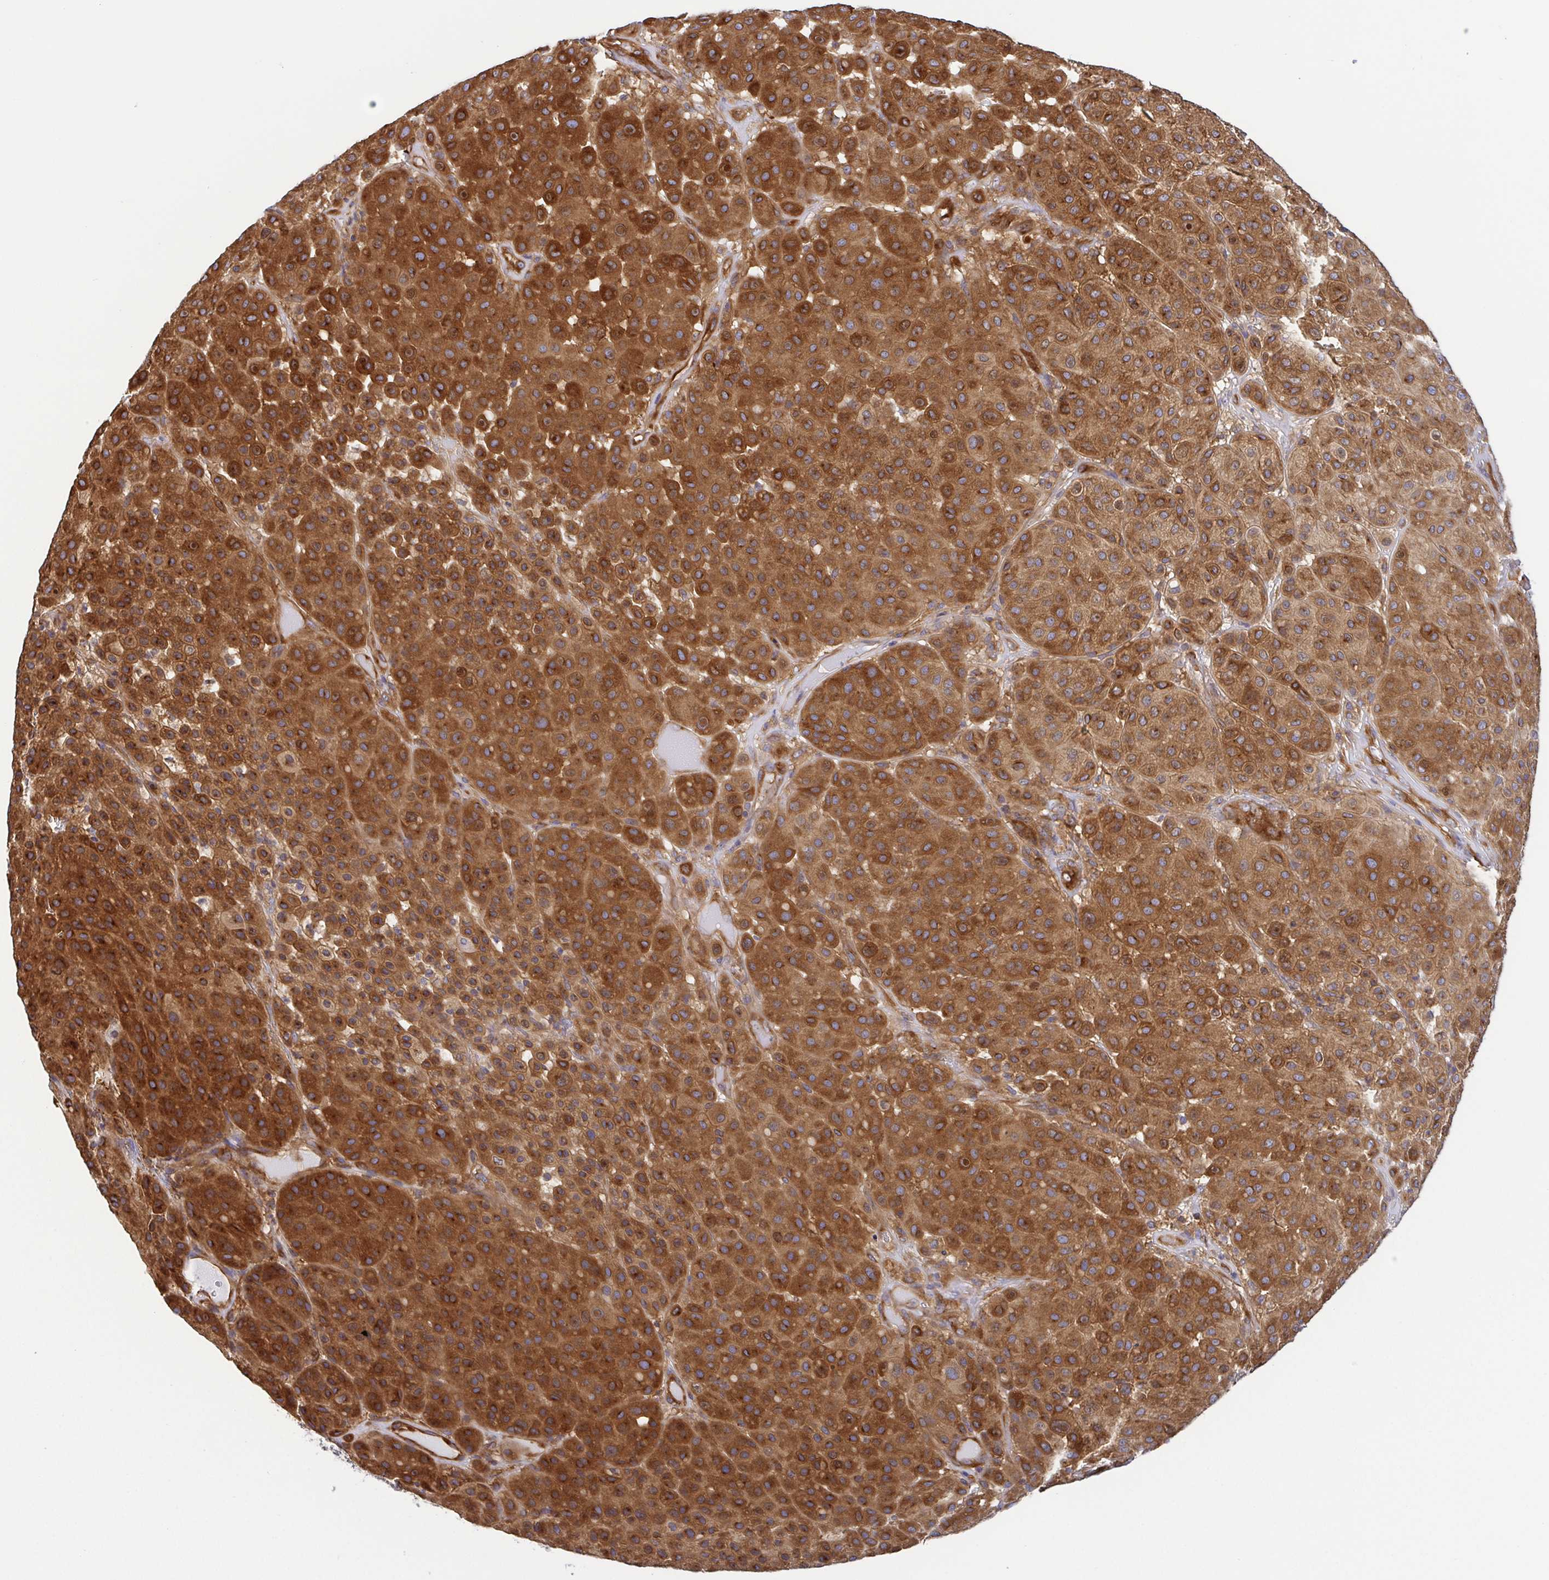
{"staining": {"intensity": "strong", "quantity": ">75%", "location": "cytoplasmic/membranous"}, "tissue": "melanoma", "cell_type": "Tumor cells", "image_type": "cancer", "snomed": [{"axis": "morphology", "description": "Malignant melanoma, Metastatic site"}, {"axis": "topography", "description": "Smooth muscle"}], "caption": "High-magnification brightfield microscopy of malignant melanoma (metastatic site) stained with DAB (brown) and counterstained with hematoxylin (blue). tumor cells exhibit strong cytoplasmic/membranous staining is appreciated in approximately>75% of cells.", "gene": "KIF5B", "patient": {"sex": "male", "age": 41}}